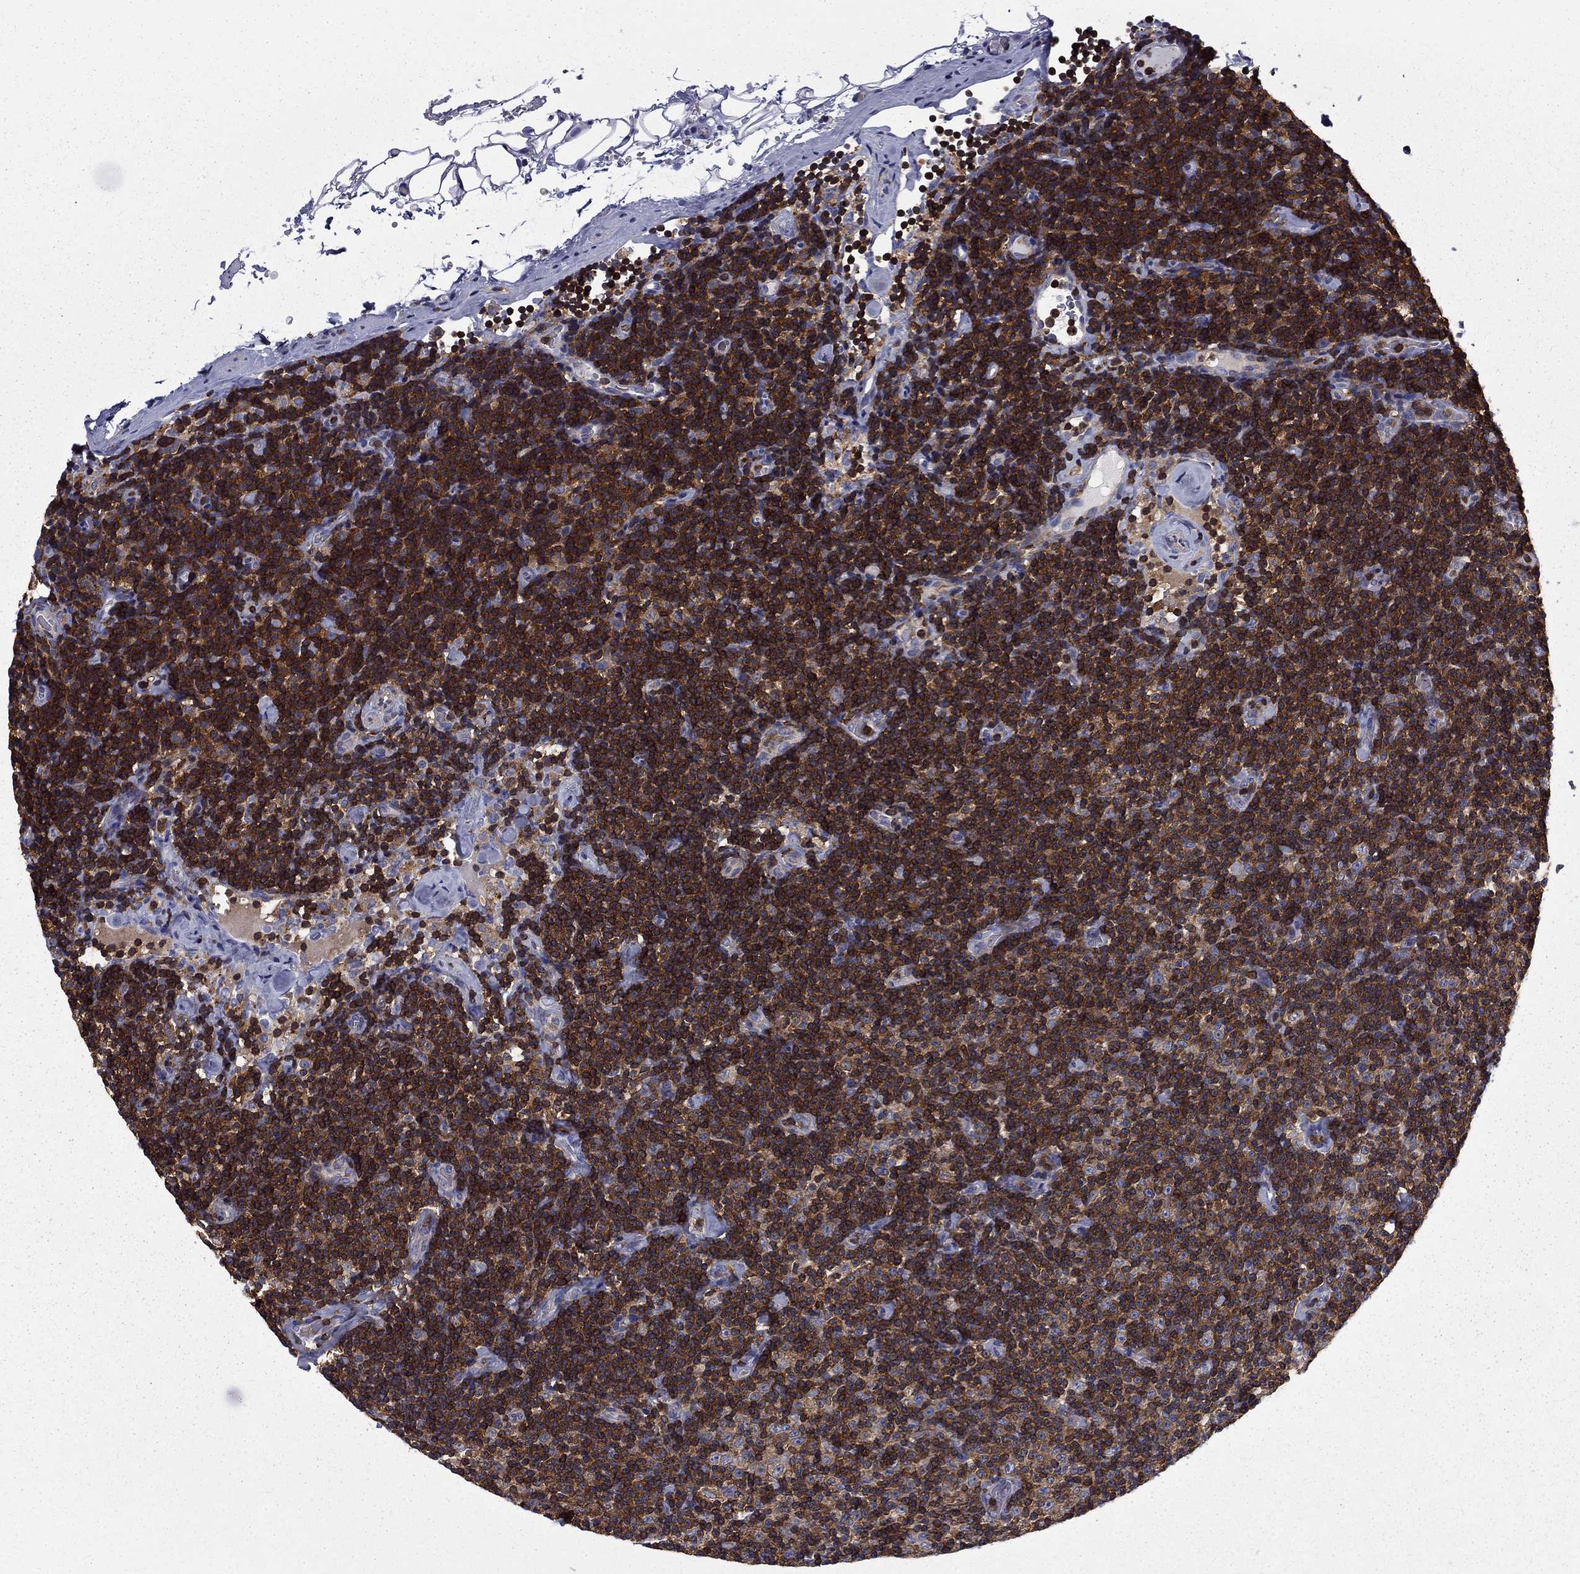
{"staining": {"intensity": "negative", "quantity": "none", "location": "none"}, "tissue": "lymphoma", "cell_type": "Tumor cells", "image_type": "cancer", "snomed": [{"axis": "morphology", "description": "Malignant lymphoma, non-Hodgkin's type, Low grade"}, {"axis": "topography", "description": "Lymph node"}], "caption": "Human low-grade malignant lymphoma, non-Hodgkin's type stained for a protein using immunohistochemistry (IHC) shows no positivity in tumor cells.", "gene": "ARHGAP45", "patient": {"sex": "male", "age": 81}}